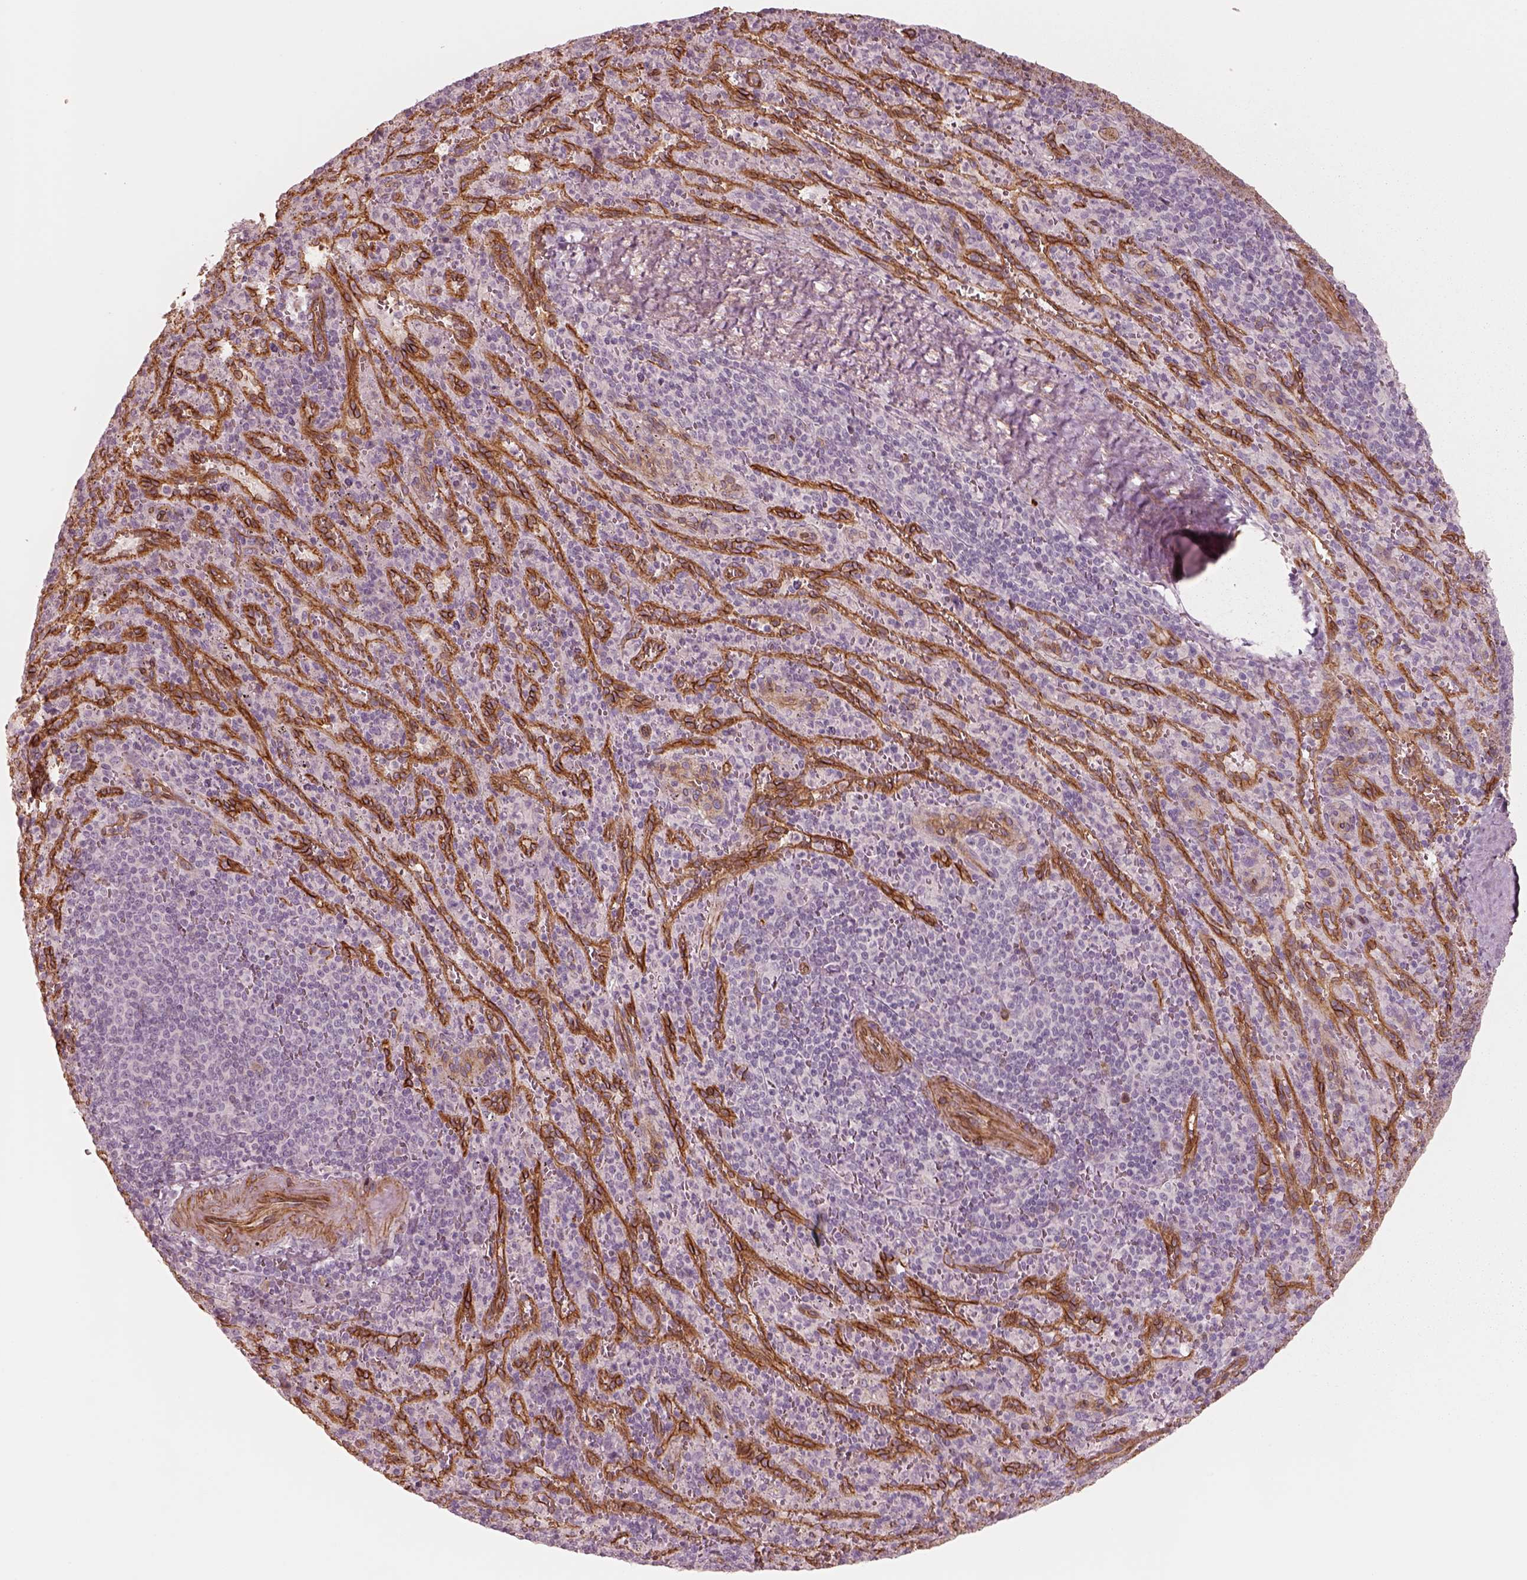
{"staining": {"intensity": "negative", "quantity": "none", "location": "none"}, "tissue": "spleen", "cell_type": "Cells in red pulp", "image_type": "normal", "snomed": [{"axis": "morphology", "description": "Normal tissue, NOS"}, {"axis": "topography", "description": "Spleen"}], "caption": "Immunohistochemical staining of benign human spleen reveals no significant staining in cells in red pulp.", "gene": "CRYM", "patient": {"sex": "male", "age": 57}}